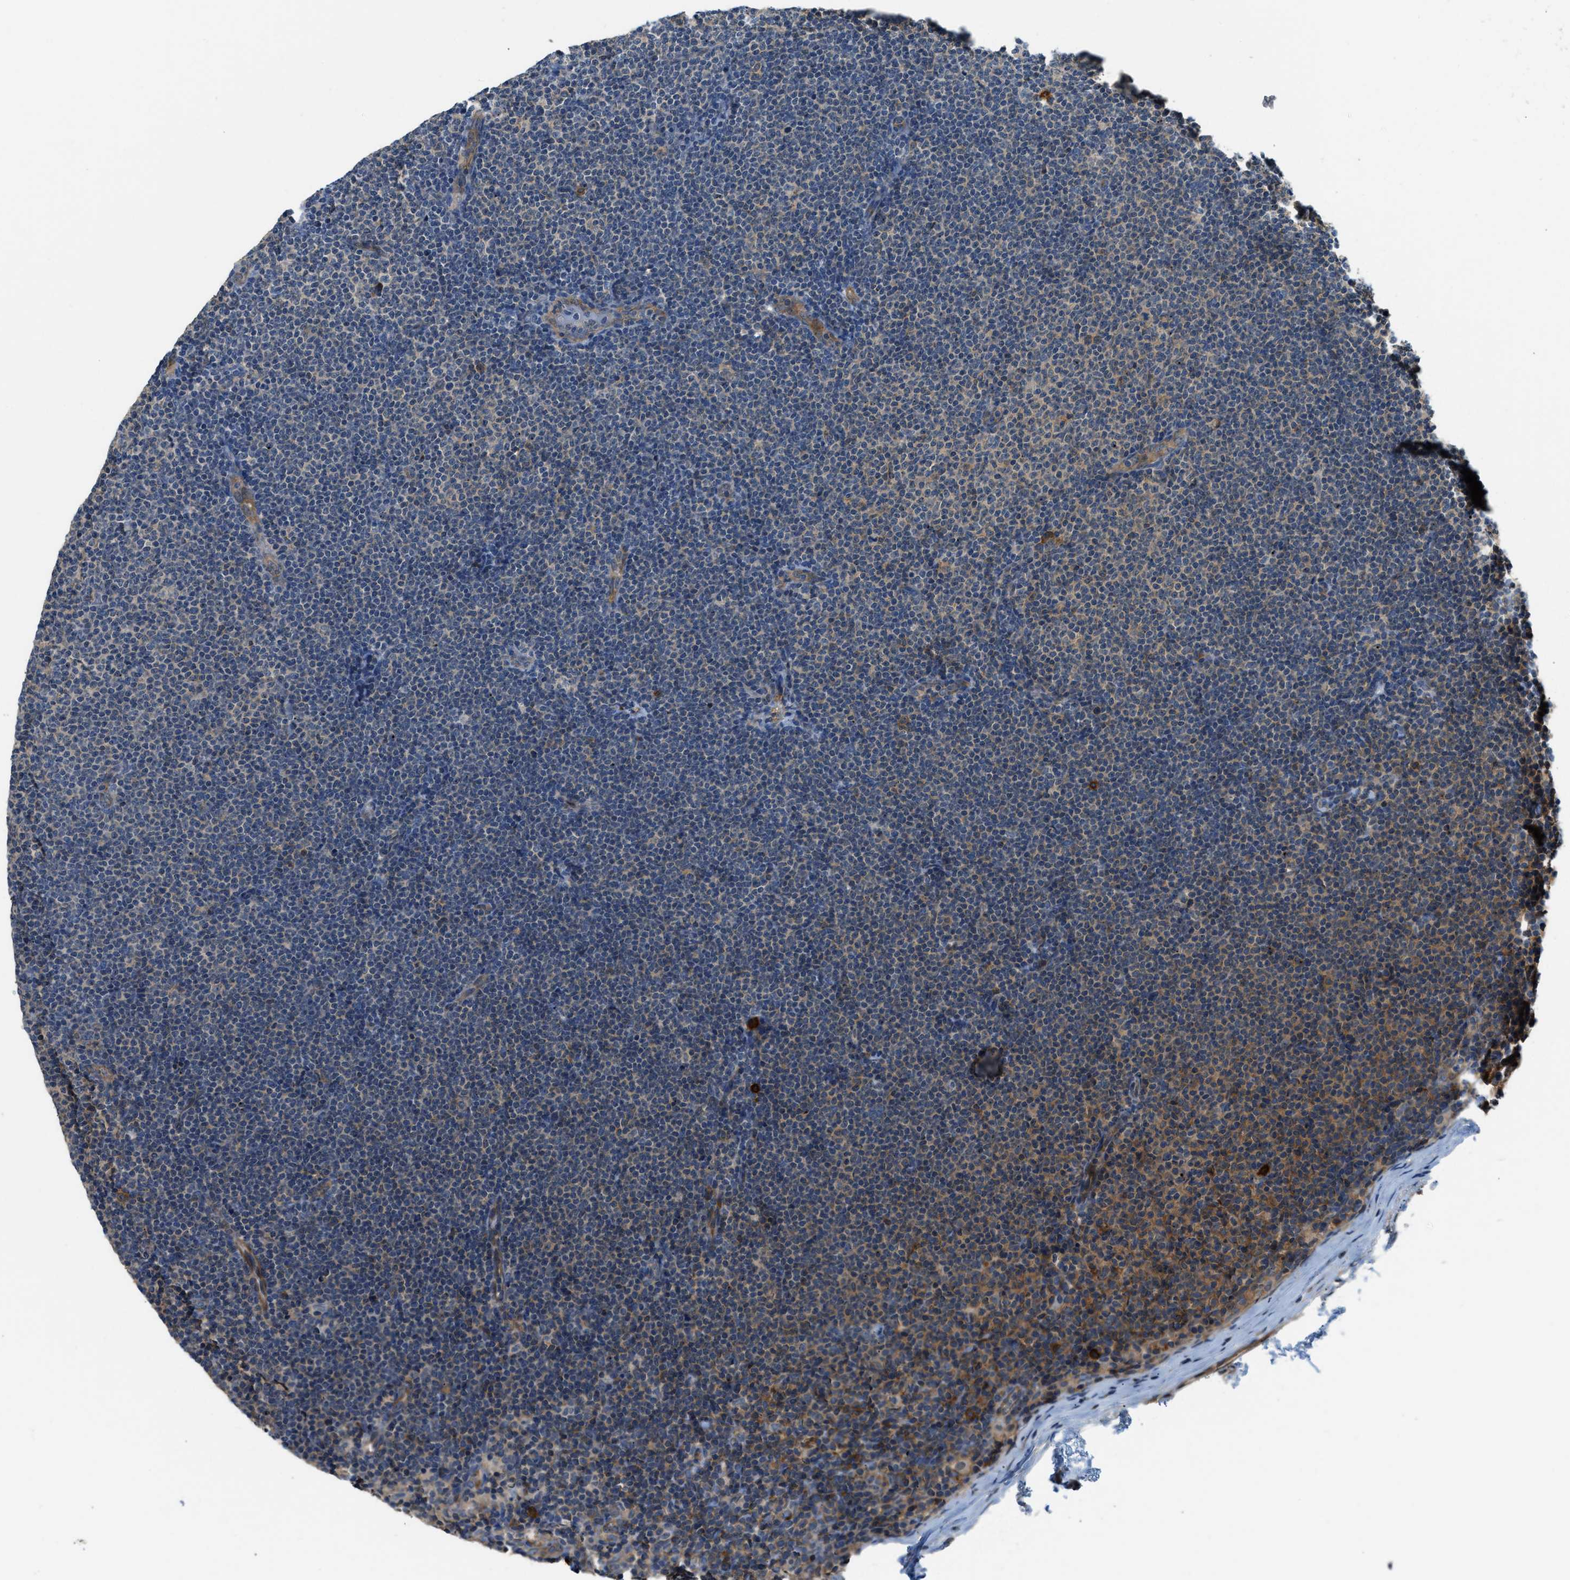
{"staining": {"intensity": "weak", "quantity": "<25%", "location": "cytoplasmic/membranous"}, "tissue": "lymphoma", "cell_type": "Tumor cells", "image_type": "cancer", "snomed": [{"axis": "morphology", "description": "Malignant lymphoma, non-Hodgkin's type, Low grade"}, {"axis": "topography", "description": "Lymph node"}], "caption": "This histopathology image is of low-grade malignant lymphoma, non-Hodgkin's type stained with immunohistochemistry (IHC) to label a protein in brown with the nuclei are counter-stained blue. There is no expression in tumor cells.", "gene": "CBLB", "patient": {"sex": "female", "age": 53}}